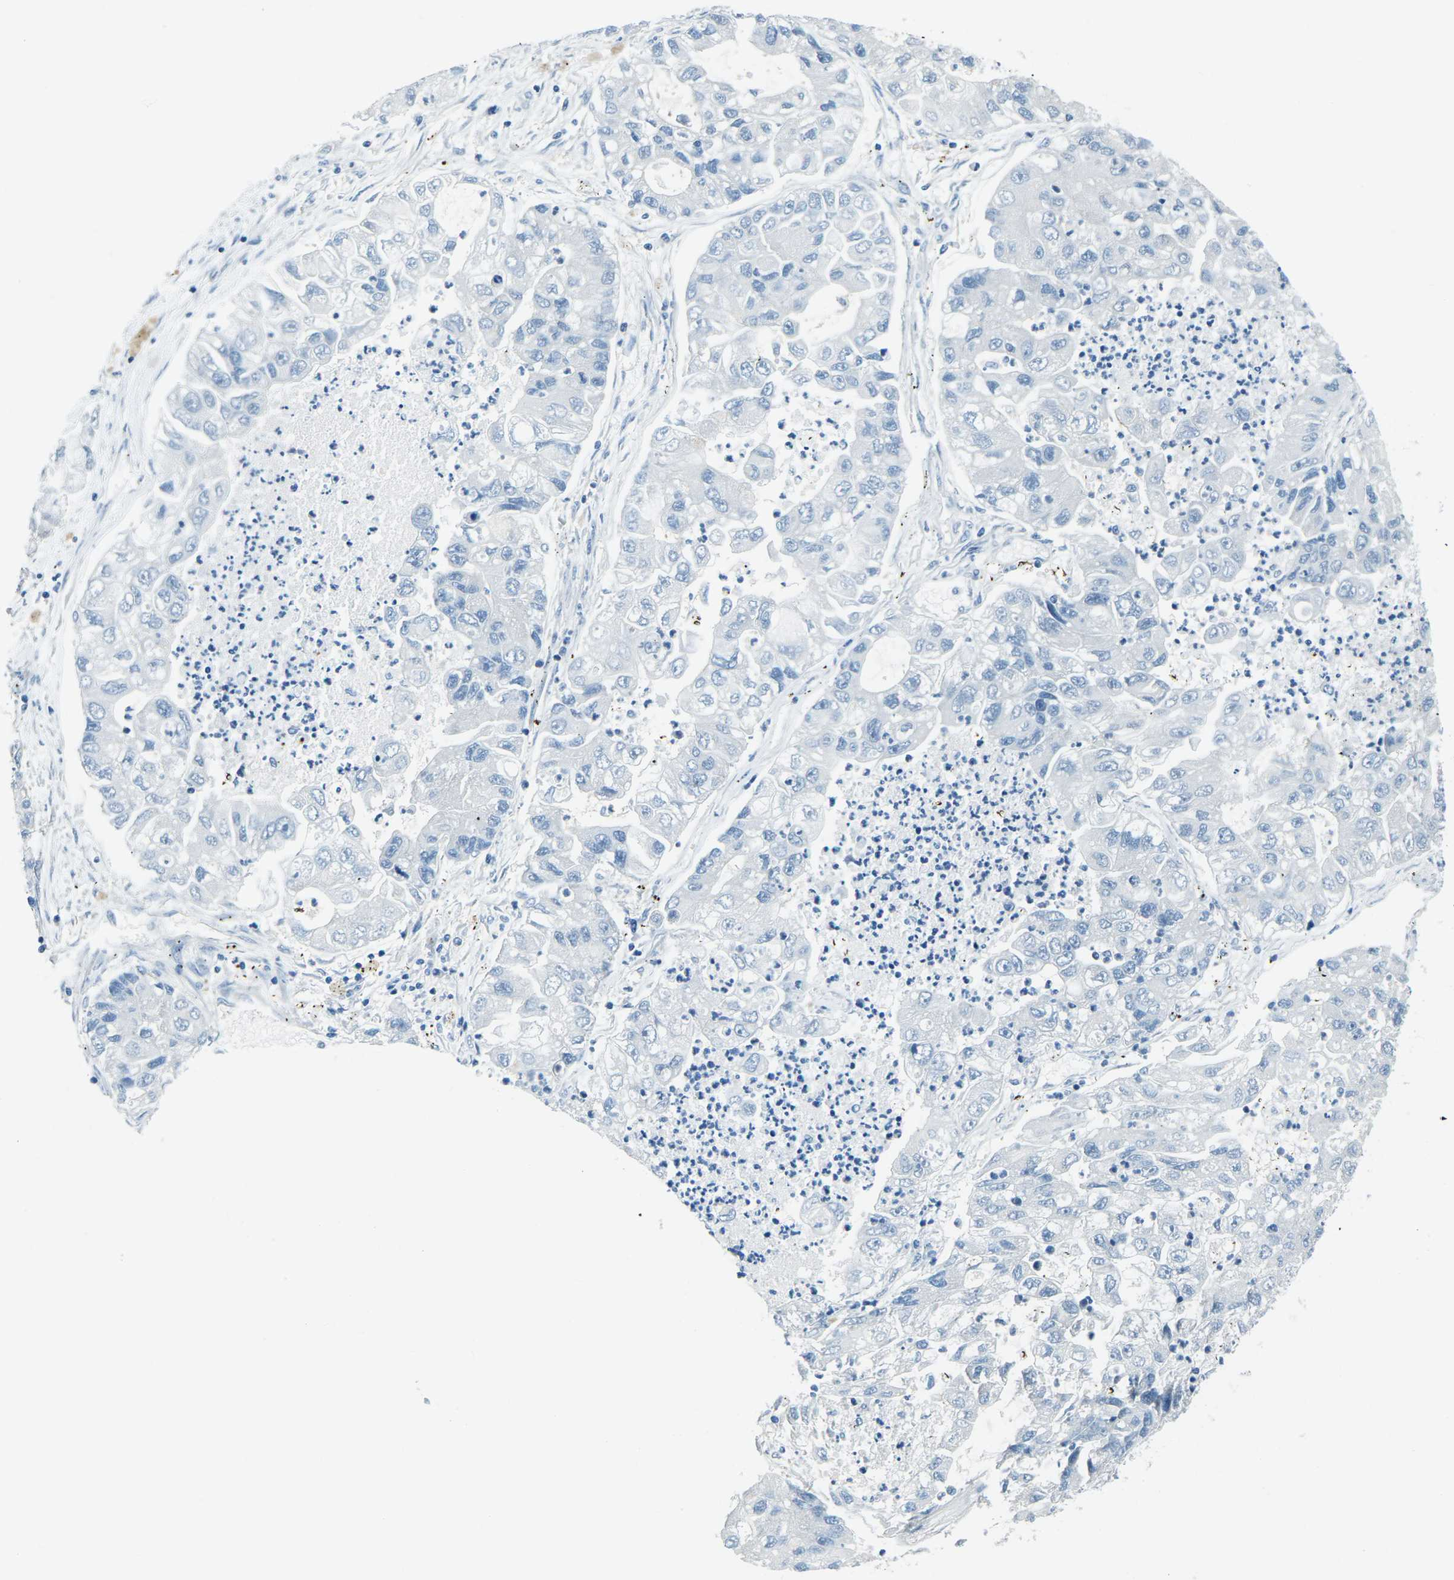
{"staining": {"intensity": "negative", "quantity": "none", "location": "none"}, "tissue": "lung cancer", "cell_type": "Tumor cells", "image_type": "cancer", "snomed": [{"axis": "morphology", "description": "Adenocarcinoma, NOS"}, {"axis": "topography", "description": "Lung"}], "caption": "Image shows no protein positivity in tumor cells of lung adenocarcinoma tissue.", "gene": "NANOS2", "patient": {"sex": "female", "age": 51}}